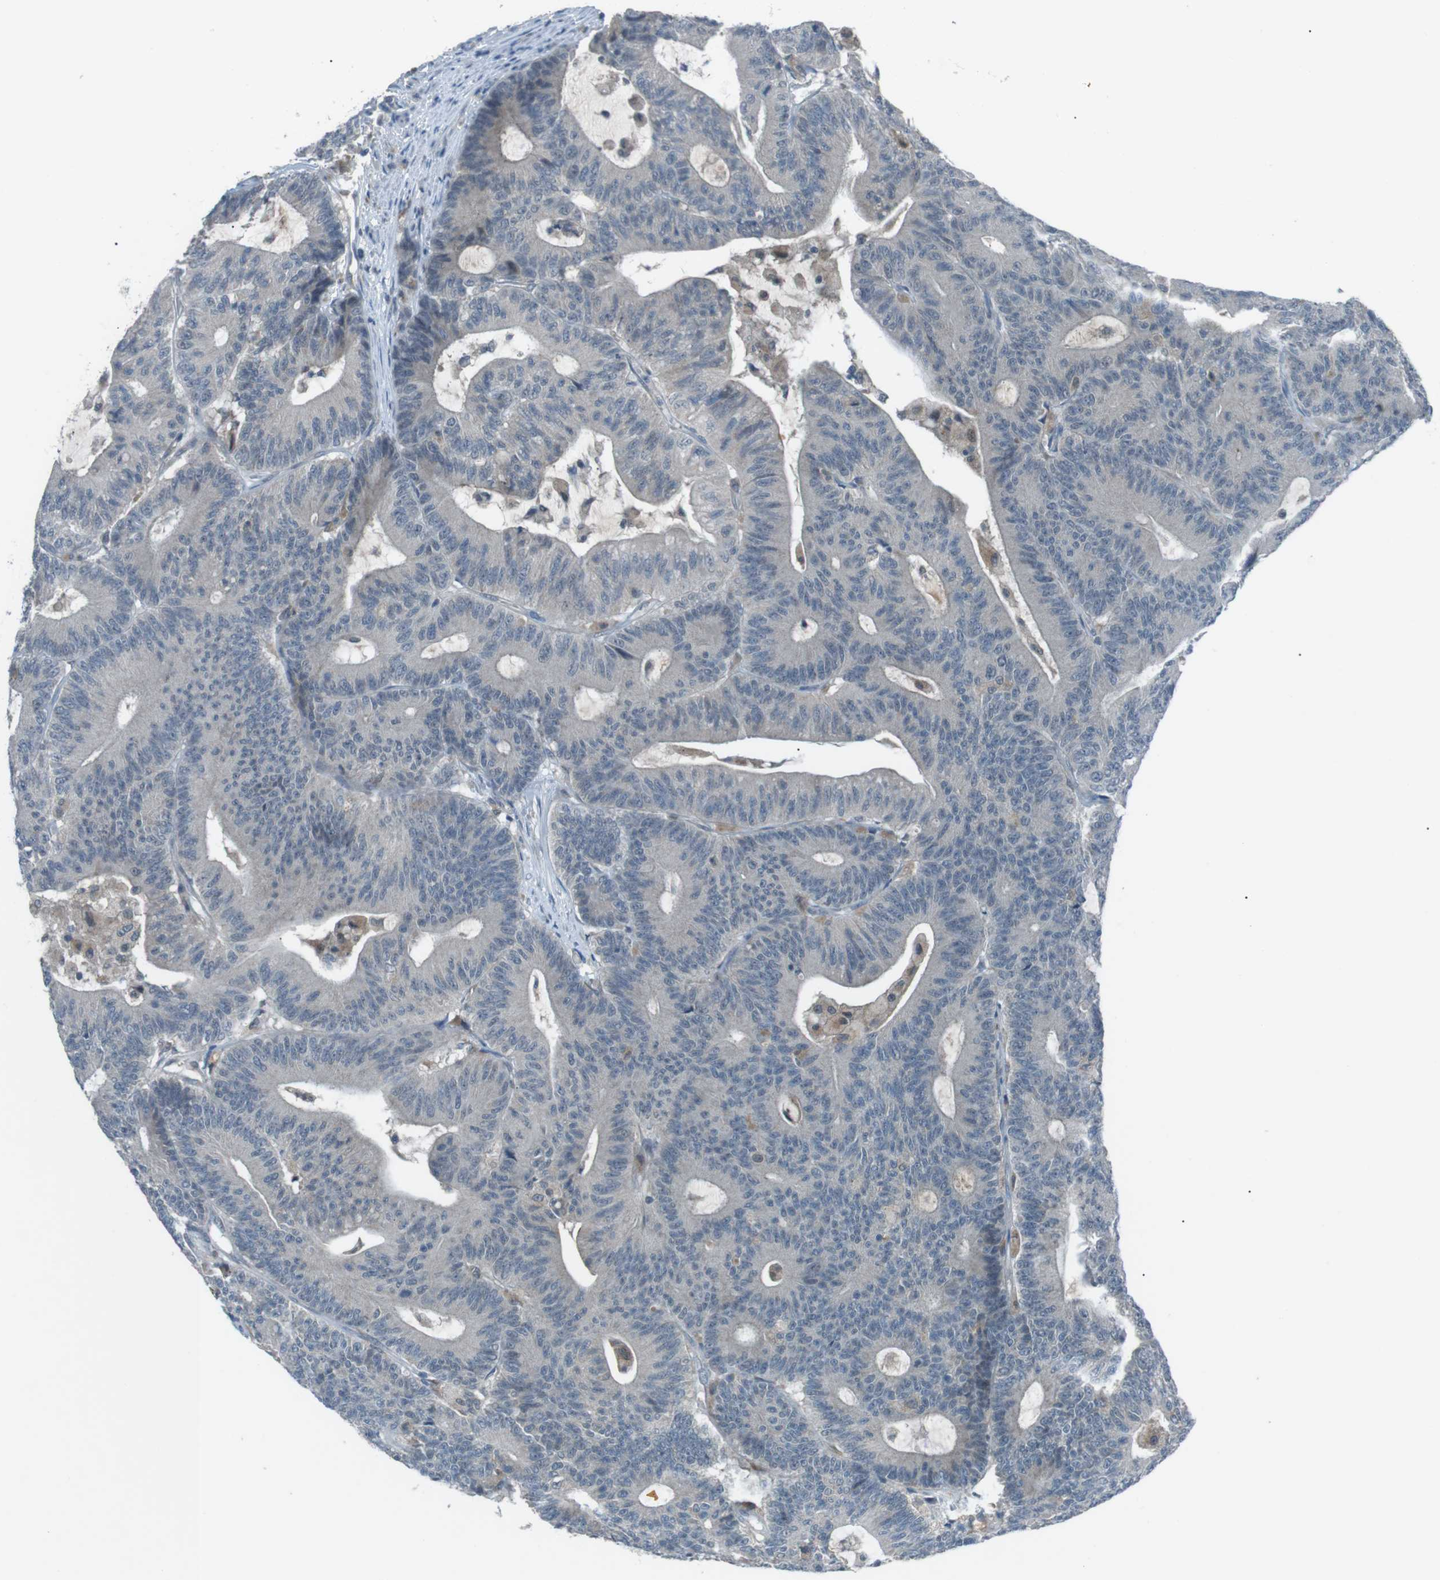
{"staining": {"intensity": "negative", "quantity": "none", "location": "none"}, "tissue": "colorectal cancer", "cell_type": "Tumor cells", "image_type": "cancer", "snomed": [{"axis": "morphology", "description": "Adenocarcinoma, NOS"}, {"axis": "topography", "description": "Colon"}], "caption": "Immunohistochemical staining of human adenocarcinoma (colorectal) demonstrates no significant staining in tumor cells. (DAB immunohistochemistry (IHC) with hematoxylin counter stain).", "gene": "FCRLA", "patient": {"sex": "female", "age": 84}}